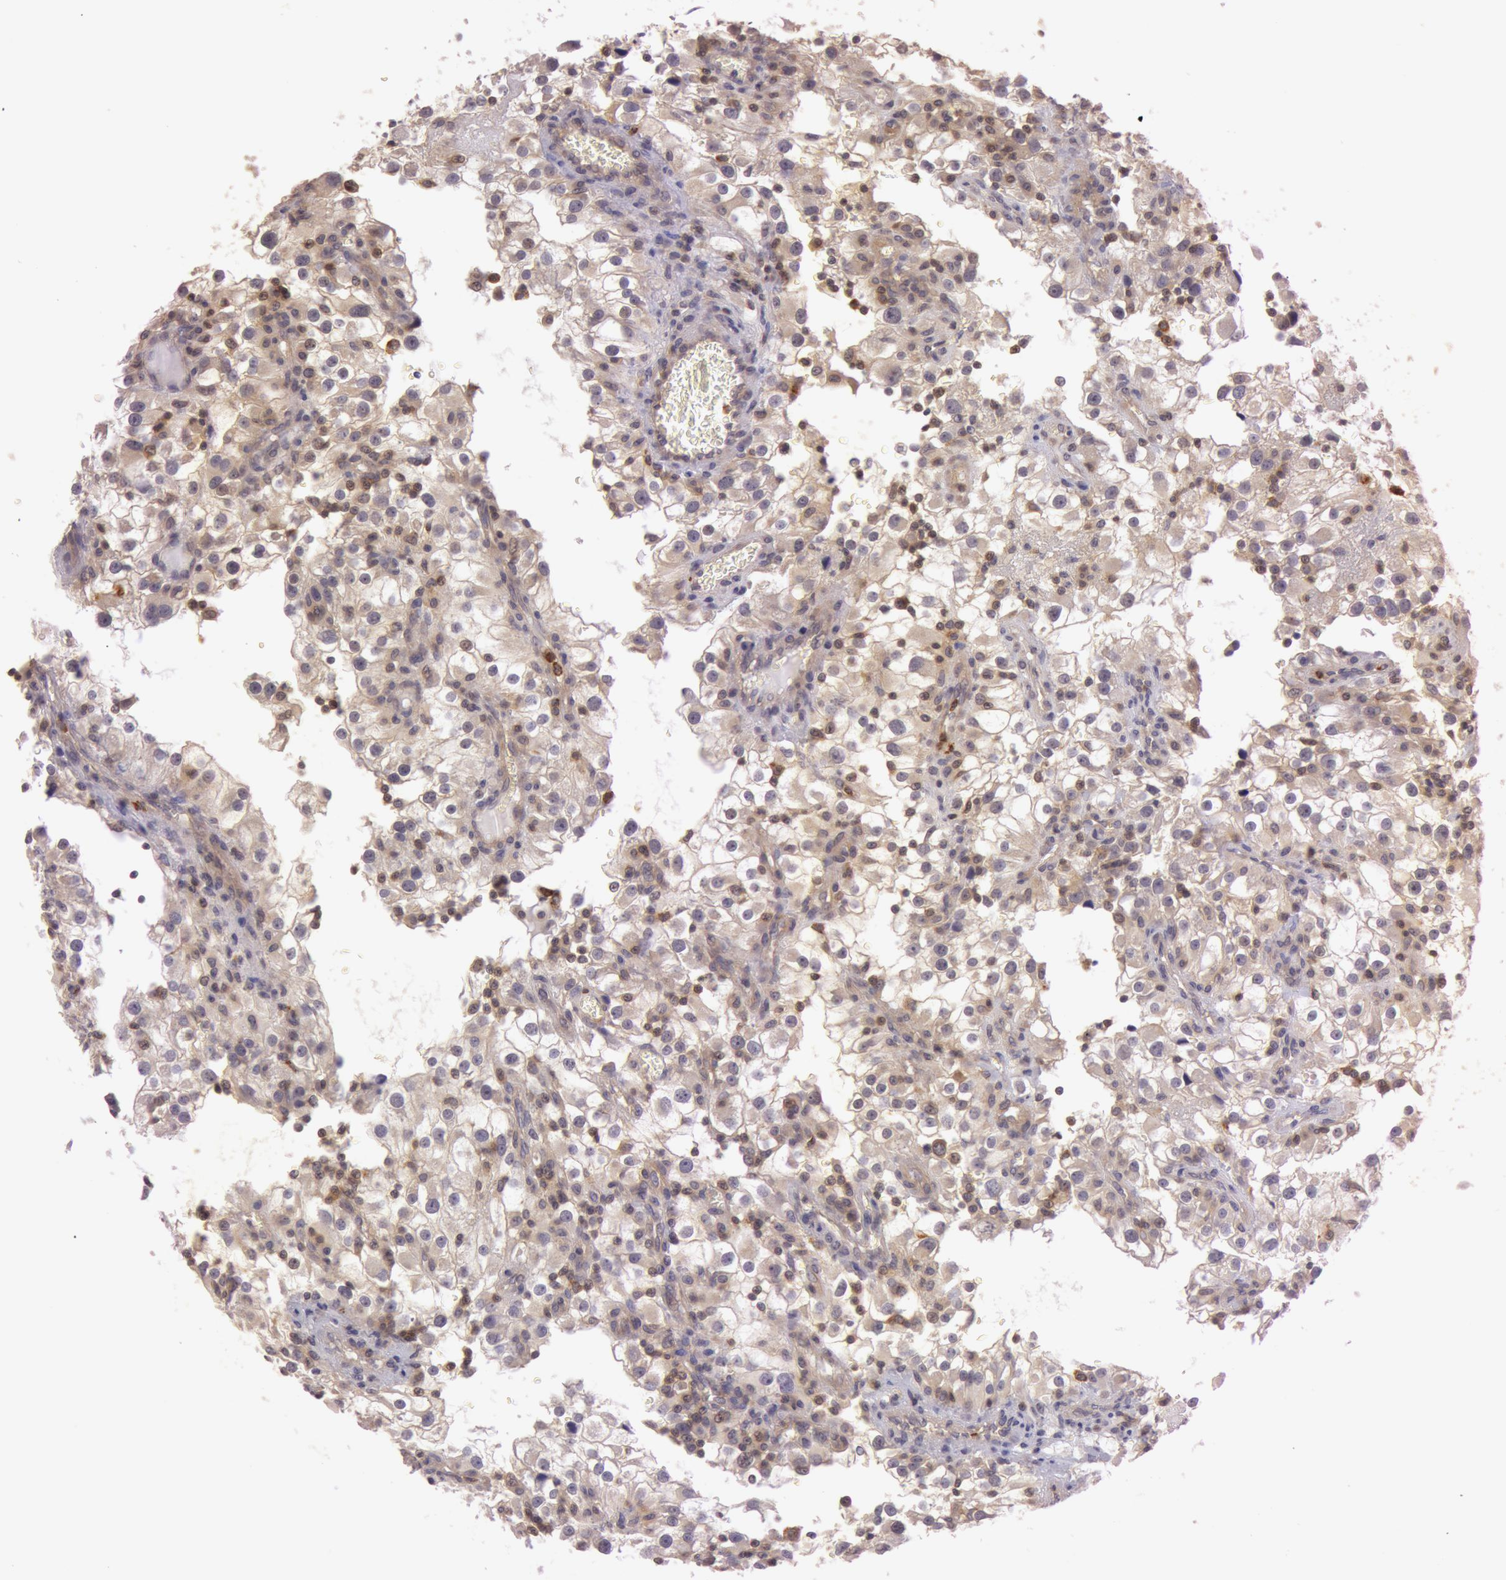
{"staining": {"intensity": "moderate", "quantity": ">75%", "location": "cytoplasmic/membranous"}, "tissue": "renal cancer", "cell_type": "Tumor cells", "image_type": "cancer", "snomed": [{"axis": "morphology", "description": "Adenocarcinoma, NOS"}, {"axis": "topography", "description": "Kidney"}], "caption": "Renal adenocarcinoma stained for a protein (brown) shows moderate cytoplasmic/membranous positive expression in approximately >75% of tumor cells.", "gene": "ATG2B", "patient": {"sex": "female", "age": 52}}